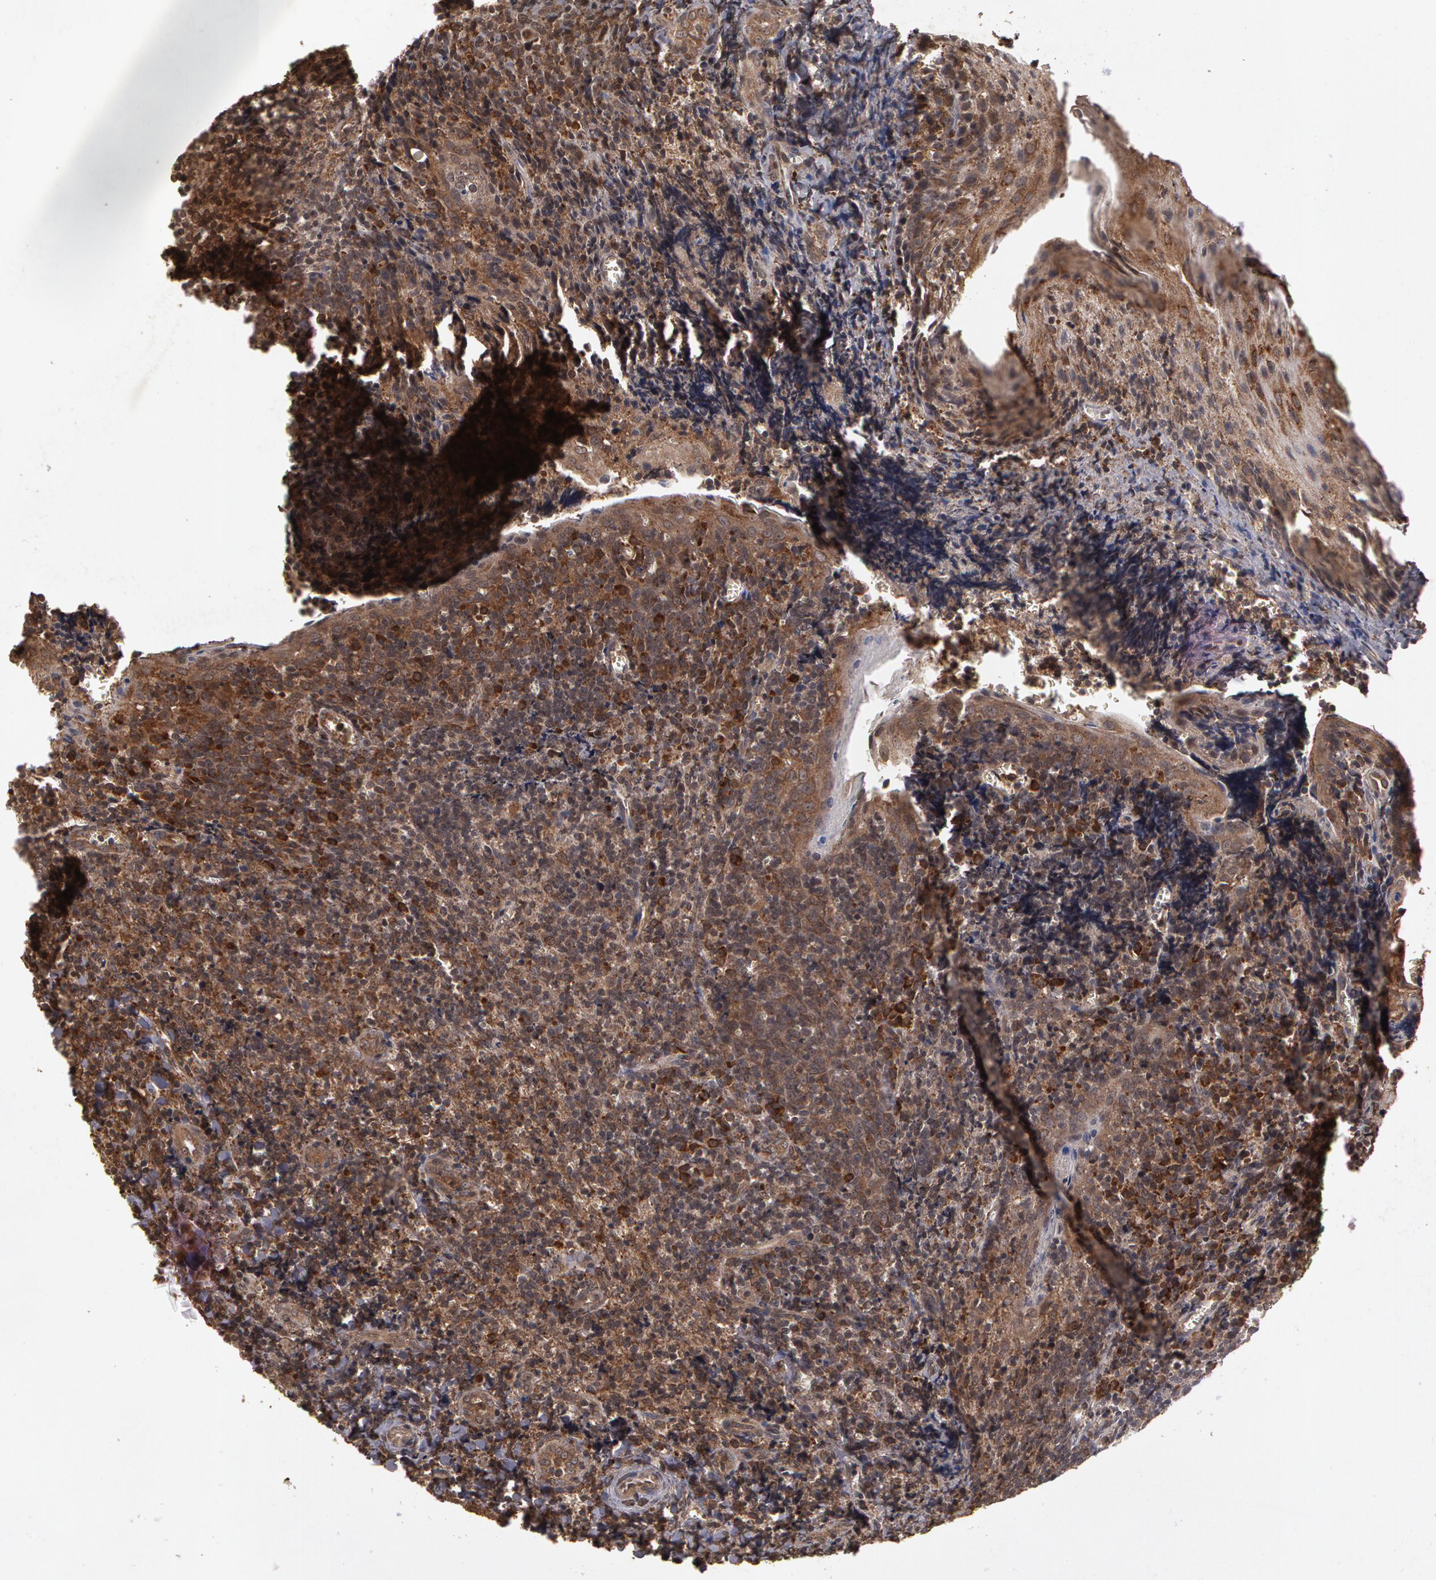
{"staining": {"intensity": "weak", "quantity": "<25%", "location": "cytoplasmic/membranous"}, "tissue": "tonsil", "cell_type": "Germinal center cells", "image_type": "normal", "snomed": [{"axis": "morphology", "description": "Normal tissue, NOS"}, {"axis": "topography", "description": "Tonsil"}], "caption": "Immunohistochemistry photomicrograph of unremarkable tonsil stained for a protein (brown), which exhibits no staining in germinal center cells.", "gene": "CALR", "patient": {"sex": "male", "age": 20}}